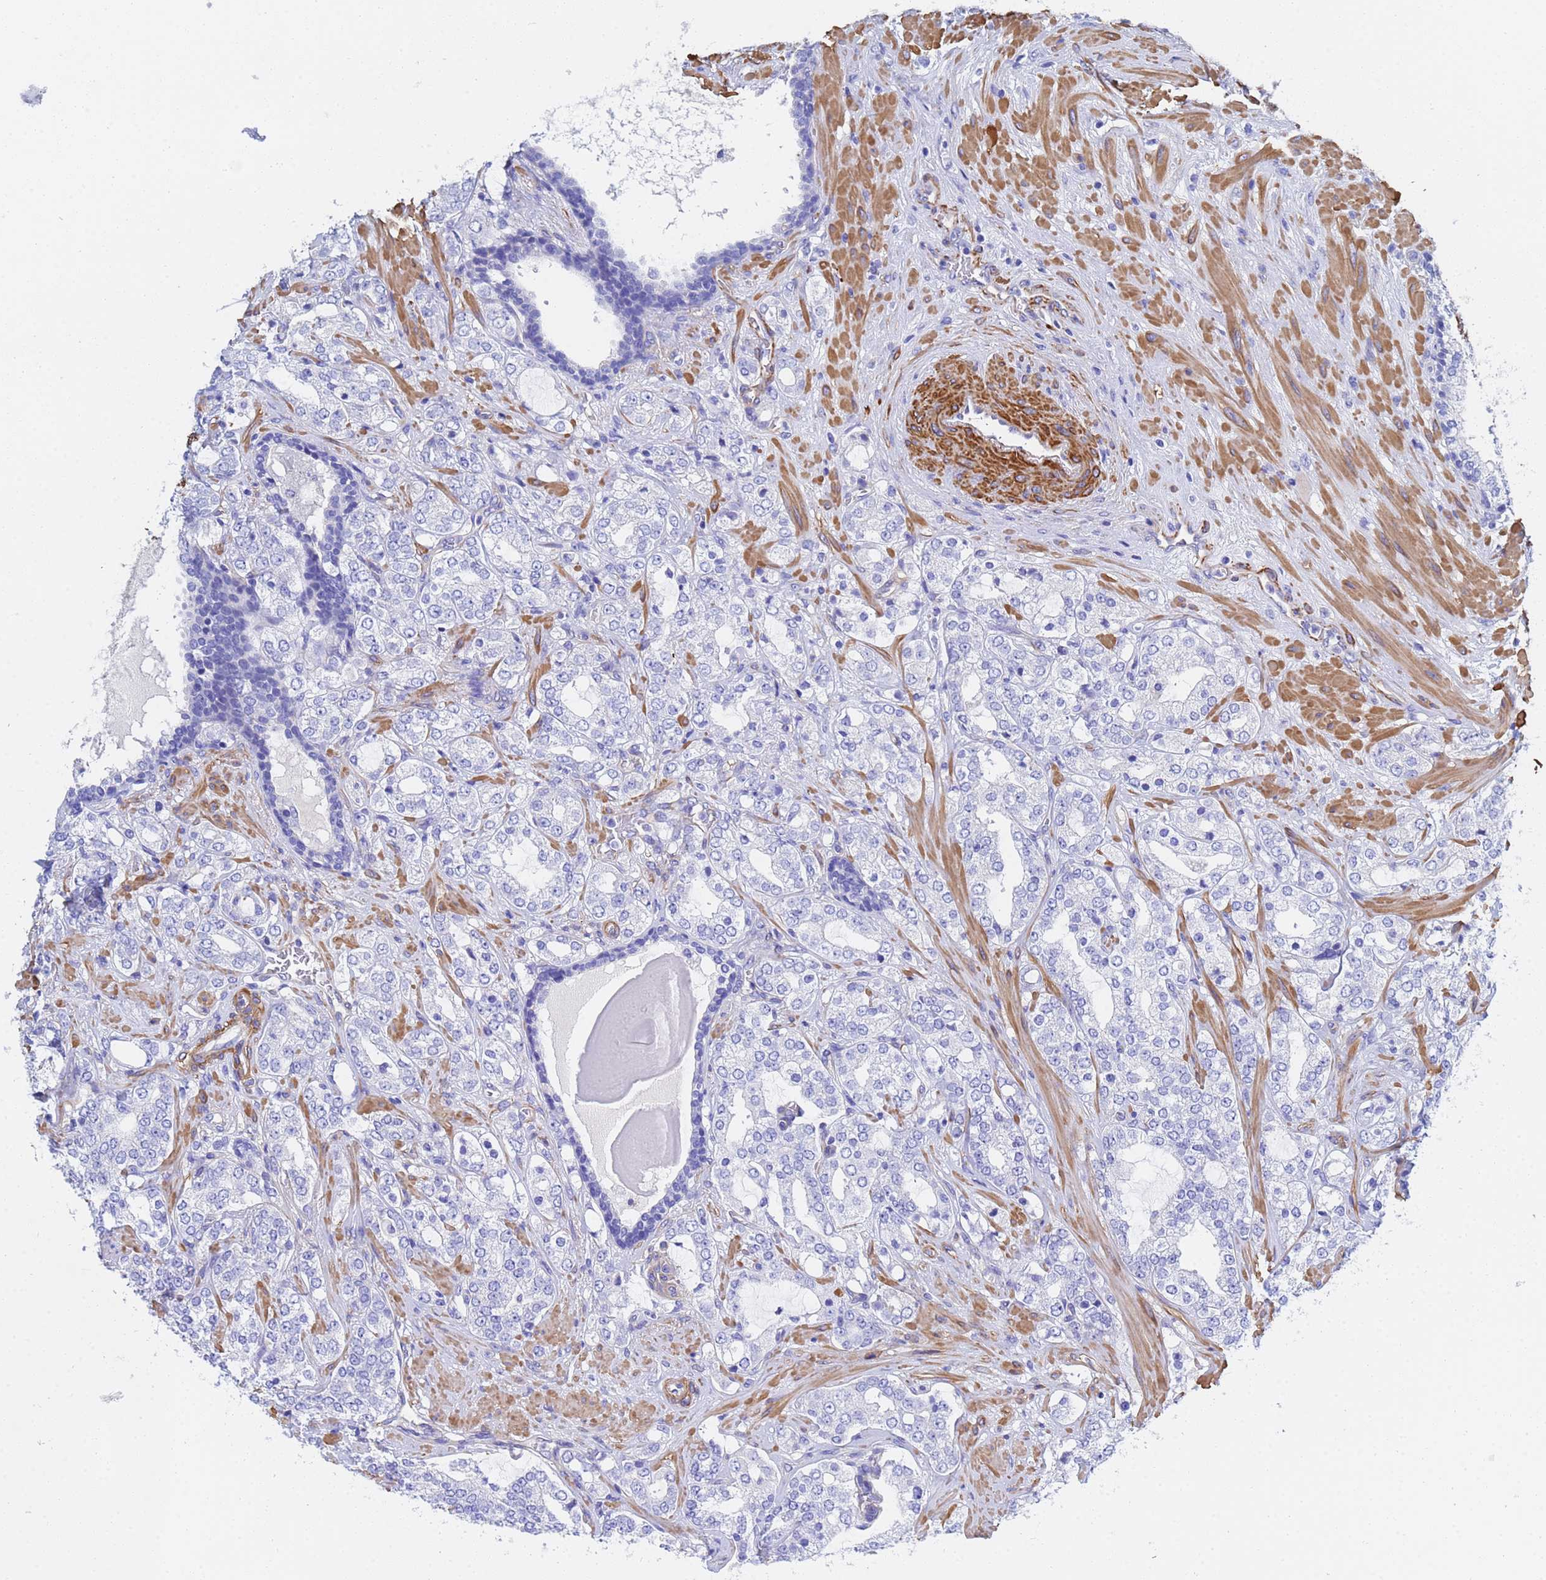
{"staining": {"intensity": "negative", "quantity": "none", "location": "none"}, "tissue": "prostate cancer", "cell_type": "Tumor cells", "image_type": "cancer", "snomed": [{"axis": "morphology", "description": "Adenocarcinoma, High grade"}, {"axis": "topography", "description": "Prostate"}], "caption": "High power microscopy photomicrograph of an immunohistochemistry (IHC) photomicrograph of prostate high-grade adenocarcinoma, revealing no significant positivity in tumor cells.", "gene": "CST4", "patient": {"sex": "male", "age": 64}}